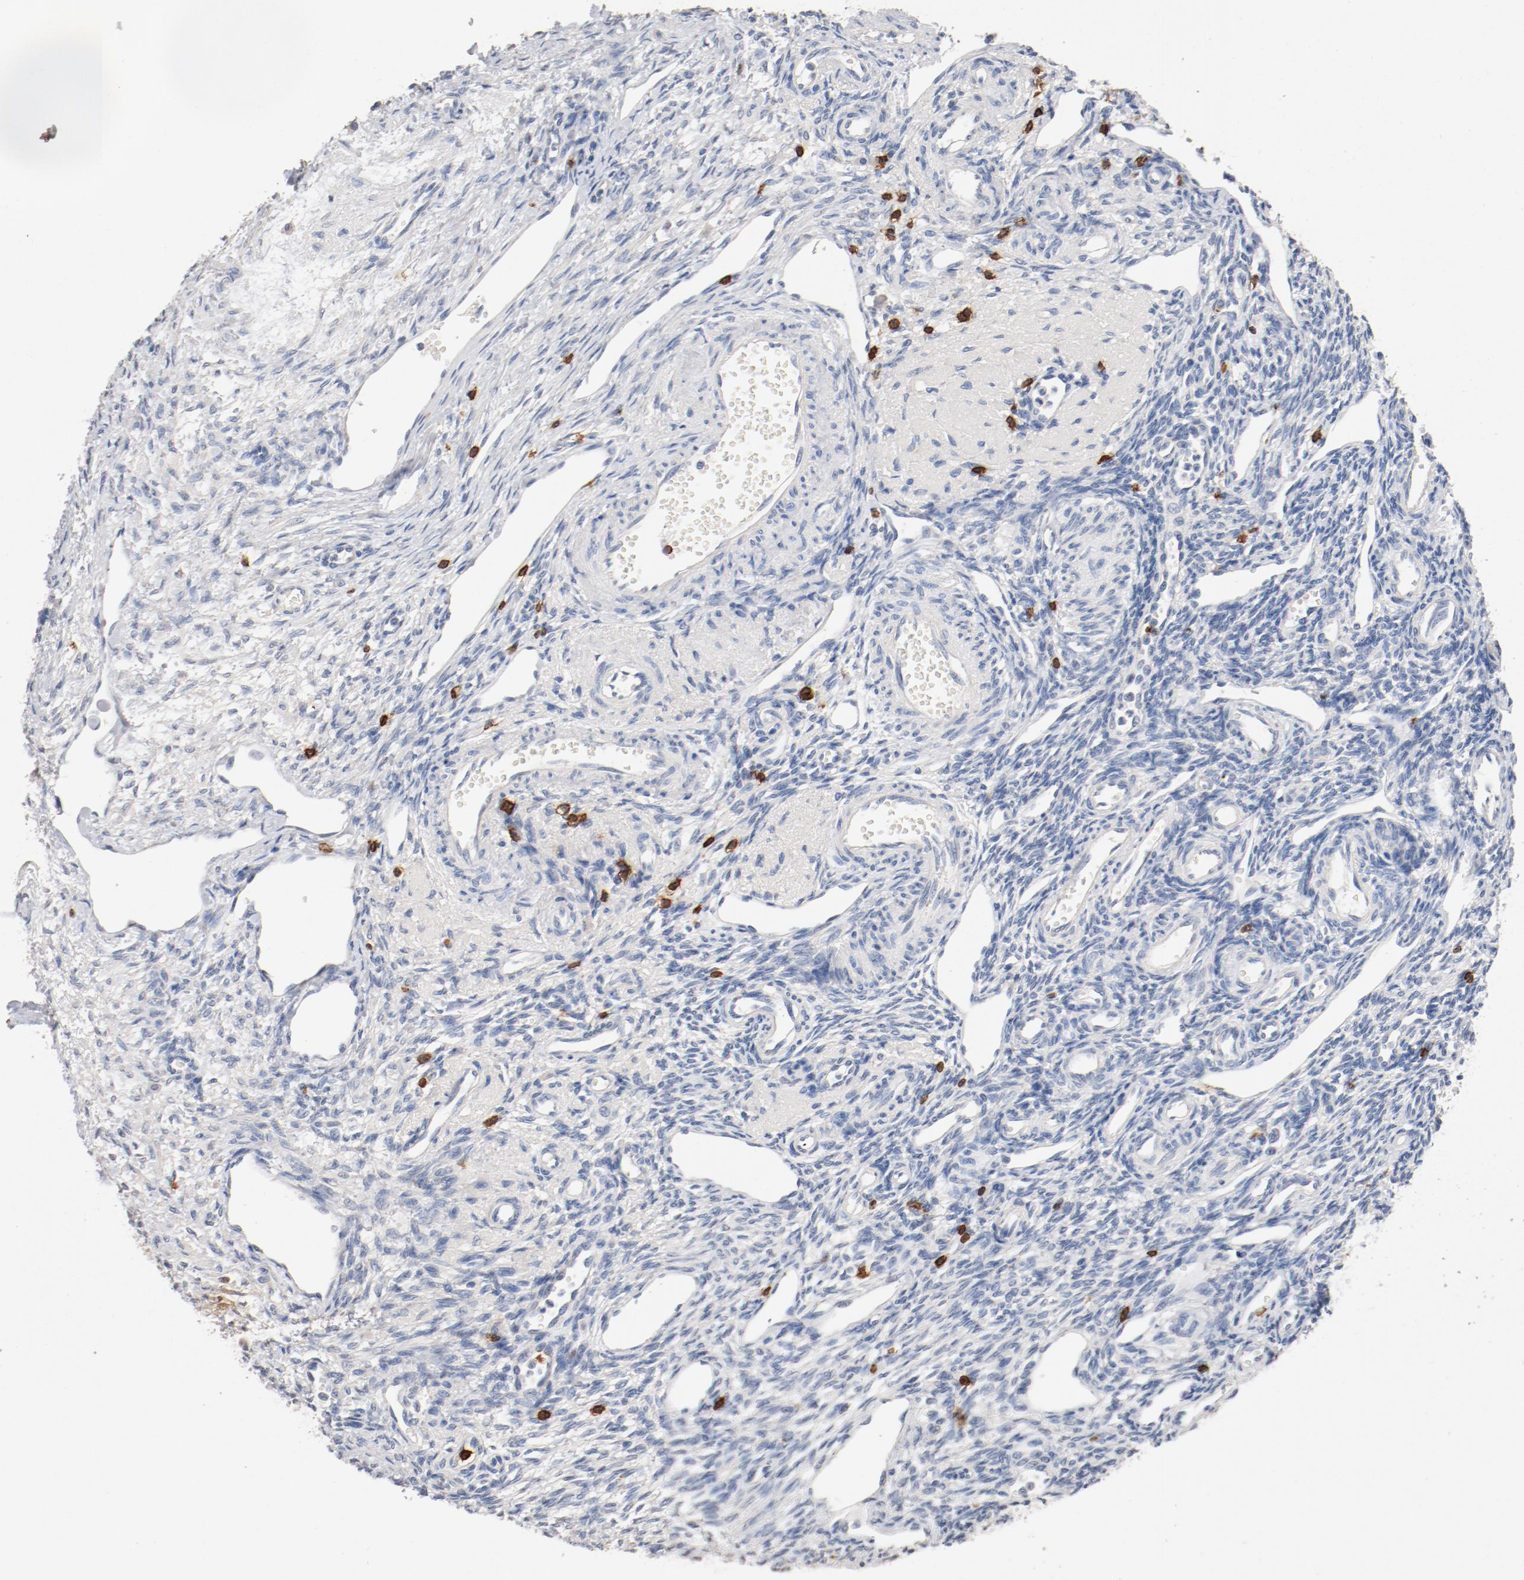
{"staining": {"intensity": "negative", "quantity": "none", "location": "none"}, "tissue": "ovary", "cell_type": "Ovarian stroma cells", "image_type": "normal", "snomed": [{"axis": "morphology", "description": "Normal tissue, NOS"}, {"axis": "topography", "description": "Ovary"}], "caption": "Normal ovary was stained to show a protein in brown. There is no significant positivity in ovarian stroma cells. (Stains: DAB (3,3'-diaminobenzidine) immunohistochemistry (IHC) with hematoxylin counter stain, Microscopy: brightfield microscopy at high magnification).", "gene": "CD247", "patient": {"sex": "female", "age": 33}}